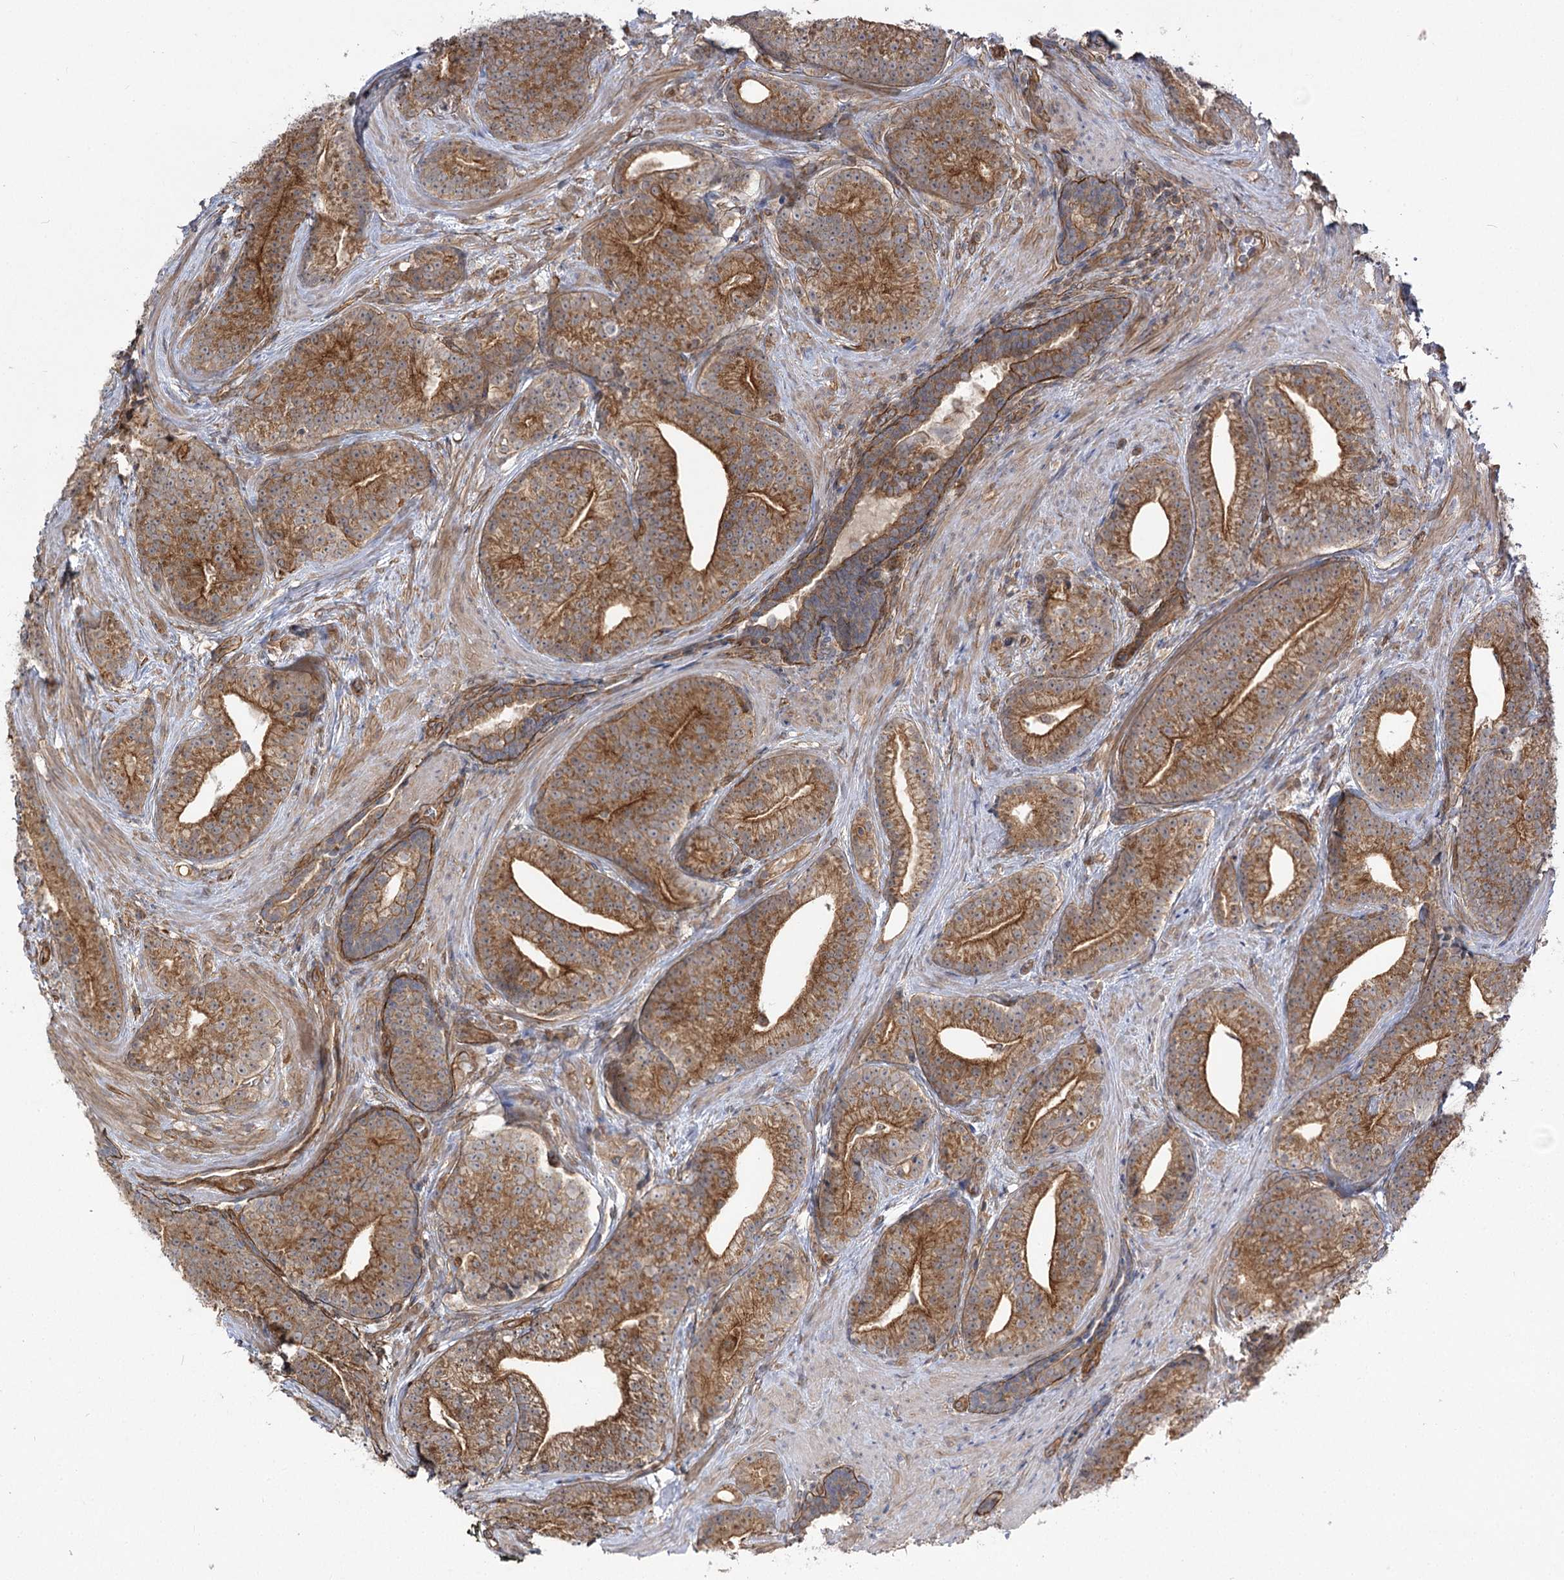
{"staining": {"intensity": "strong", "quantity": ">75%", "location": "cytoplasmic/membranous"}, "tissue": "prostate cancer", "cell_type": "Tumor cells", "image_type": "cancer", "snomed": [{"axis": "morphology", "description": "Adenocarcinoma, Low grade"}, {"axis": "topography", "description": "Prostate"}], "caption": "DAB (3,3'-diaminobenzidine) immunohistochemical staining of prostate cancer demonstrates strong cytoplasmic/membranous protein expression in about >75% of tumor cells.", "gene": "SH3BP5L", "patient": {"sex": "male", "age": 71}}